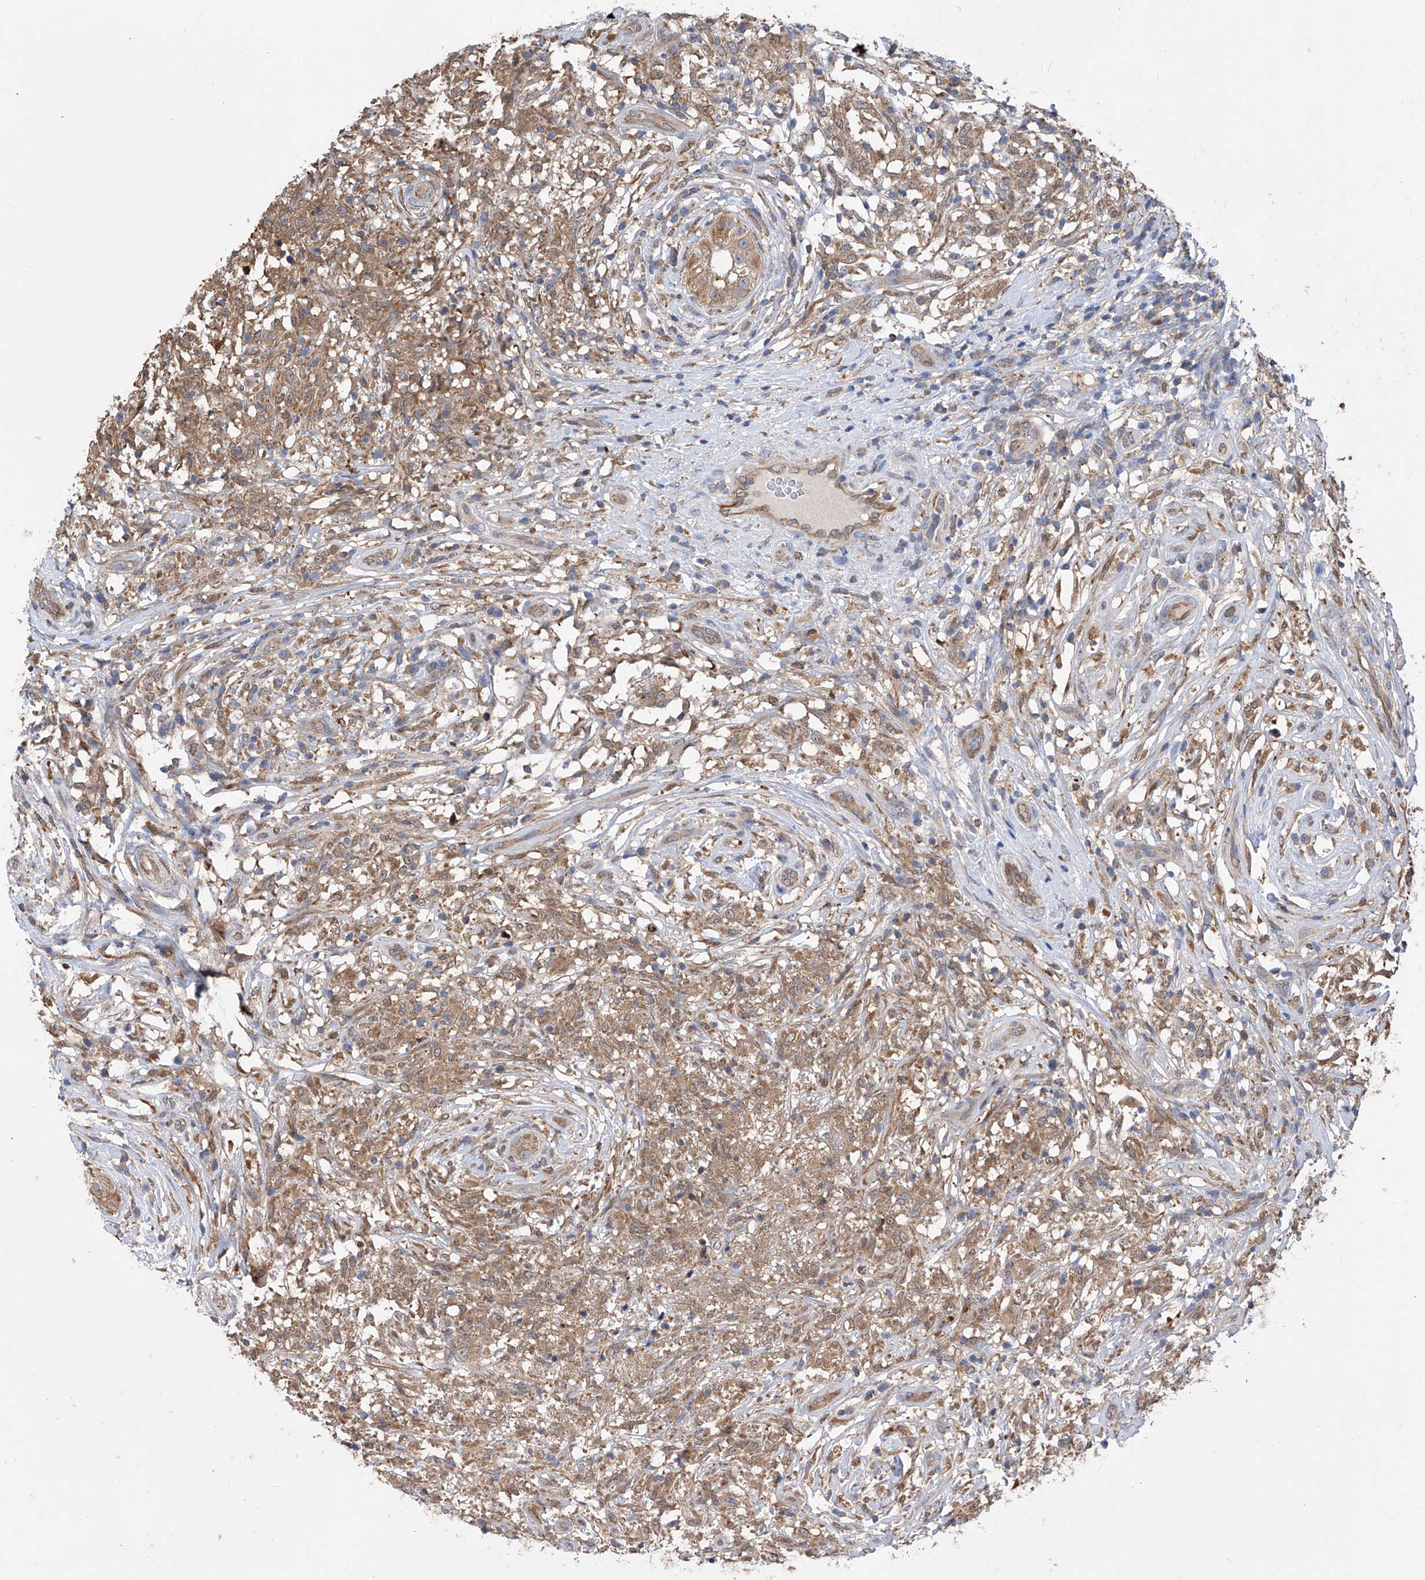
{"staining": {"intensity": "moderate", "quantity": ">75%", "location": "cytoplasmic/membranous"}, "tissue": "testis cancer", "cell_type": "Tumor cells", "image_type": "cancer", "snomed": [{"axis": "morphology", "description": "Seminoma, NOS"}, {"axis": "topography", "description": "Testis"}], "caption": "This is a photomicrograph of immunohistochemistry staining of seminoma (testis), which shows moderate expression in the cytoplasmic/membranous of tumor cells.", "gene": "SPATA20", "patient": {"sex": "male", "age": 49}}